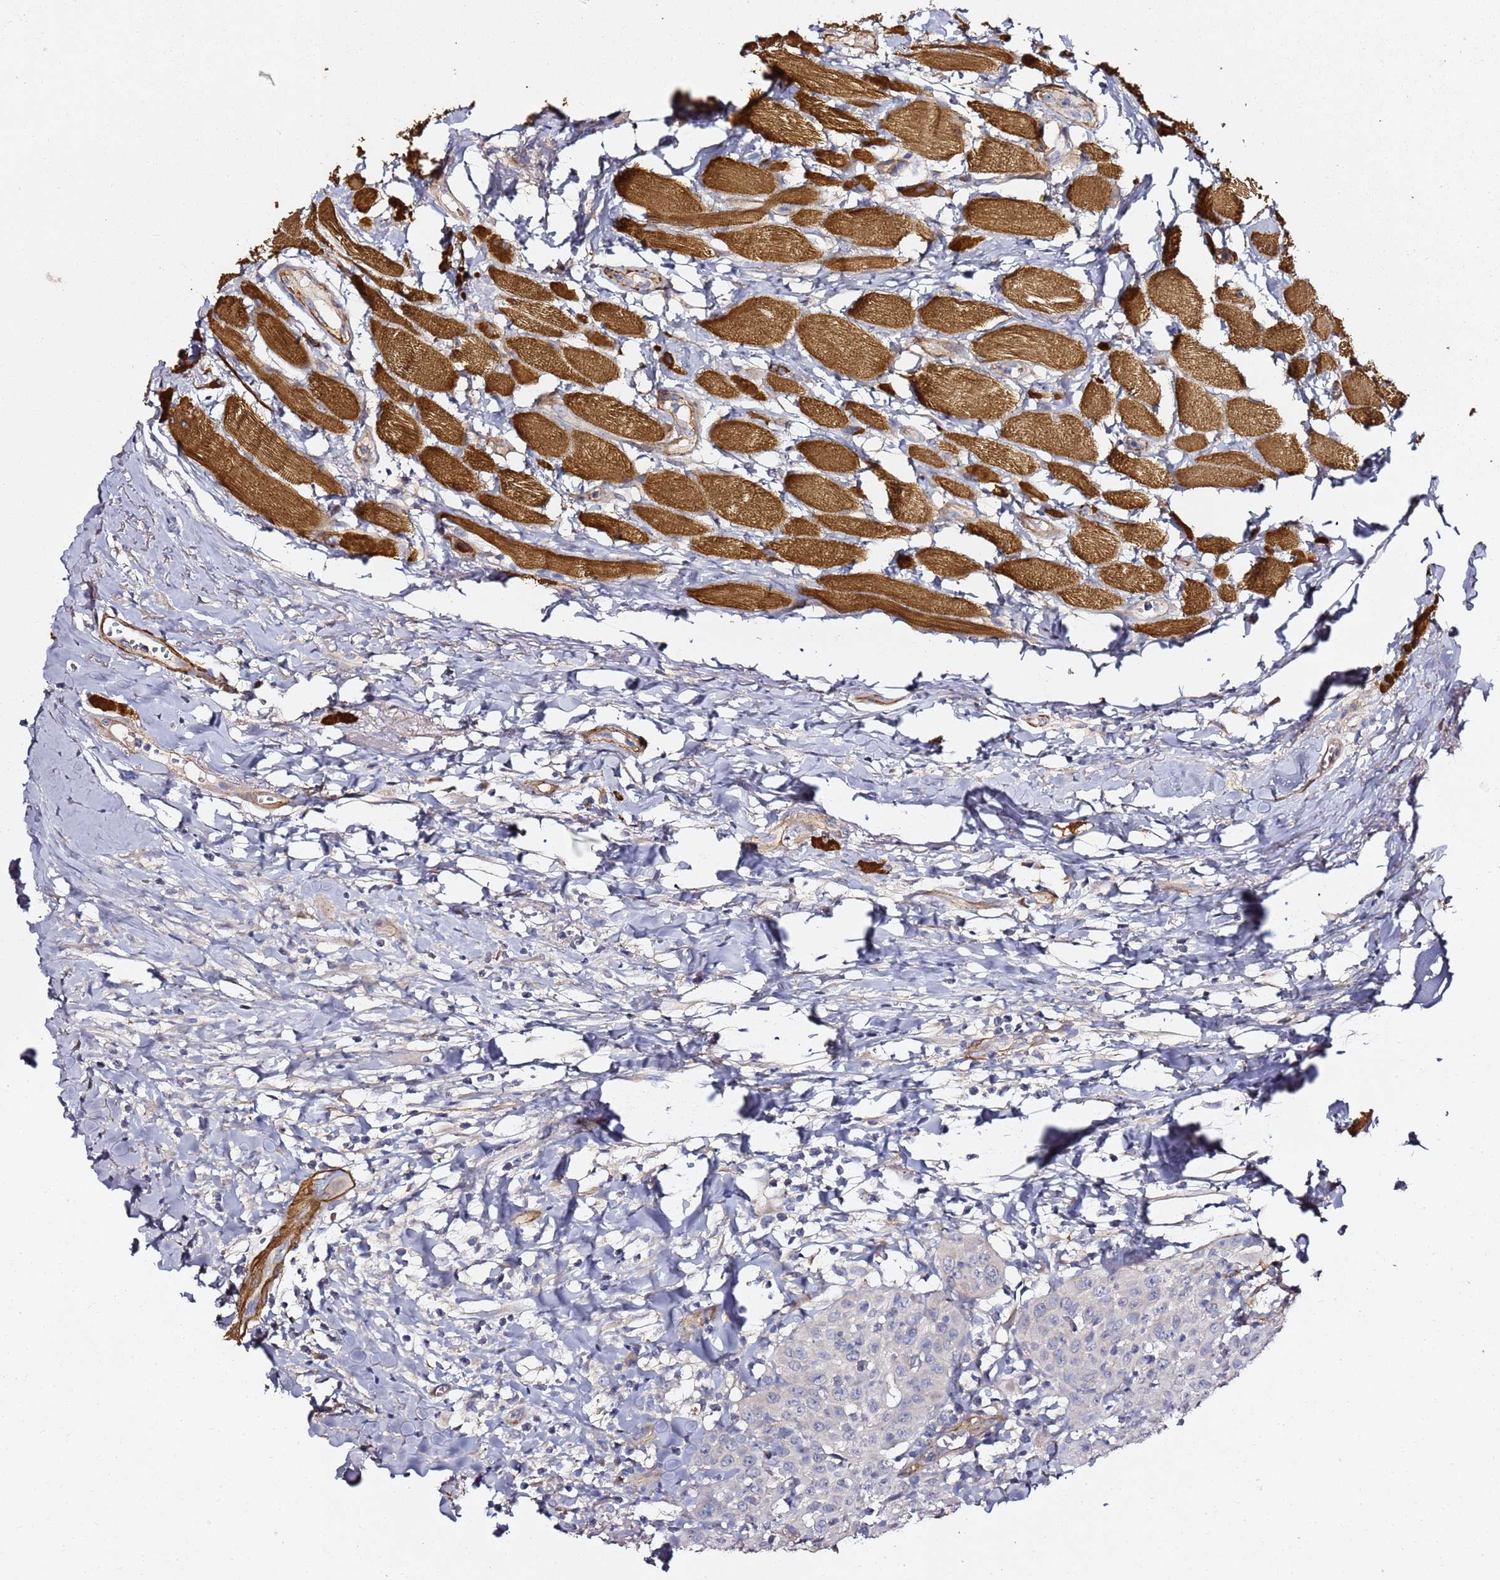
{"staining": {"intensity": "negative", "quantity": "none", "location": "none"}, "tissue": "head and neck cancer", "cell_type": "Tumor cells", "image_type": "cancer", "snomed": [{"axis": "morphology", "description": "Normal tissue, NOS"}, {"axis": "morphology", "description": "Squamous cell carcinoma, NOS"}, {"axis": "topography", "description": "Oral tissue"}, {"axis": "topography", "description": "Head-Neck"}], "caption": "DAB immunohistochemical staining of squamous cell carcinoma (head and neck) demonstrates no significant staining in tumor cells.", "gene": "EPS8L1", "patient": {"sex": "female", "age": 70}}